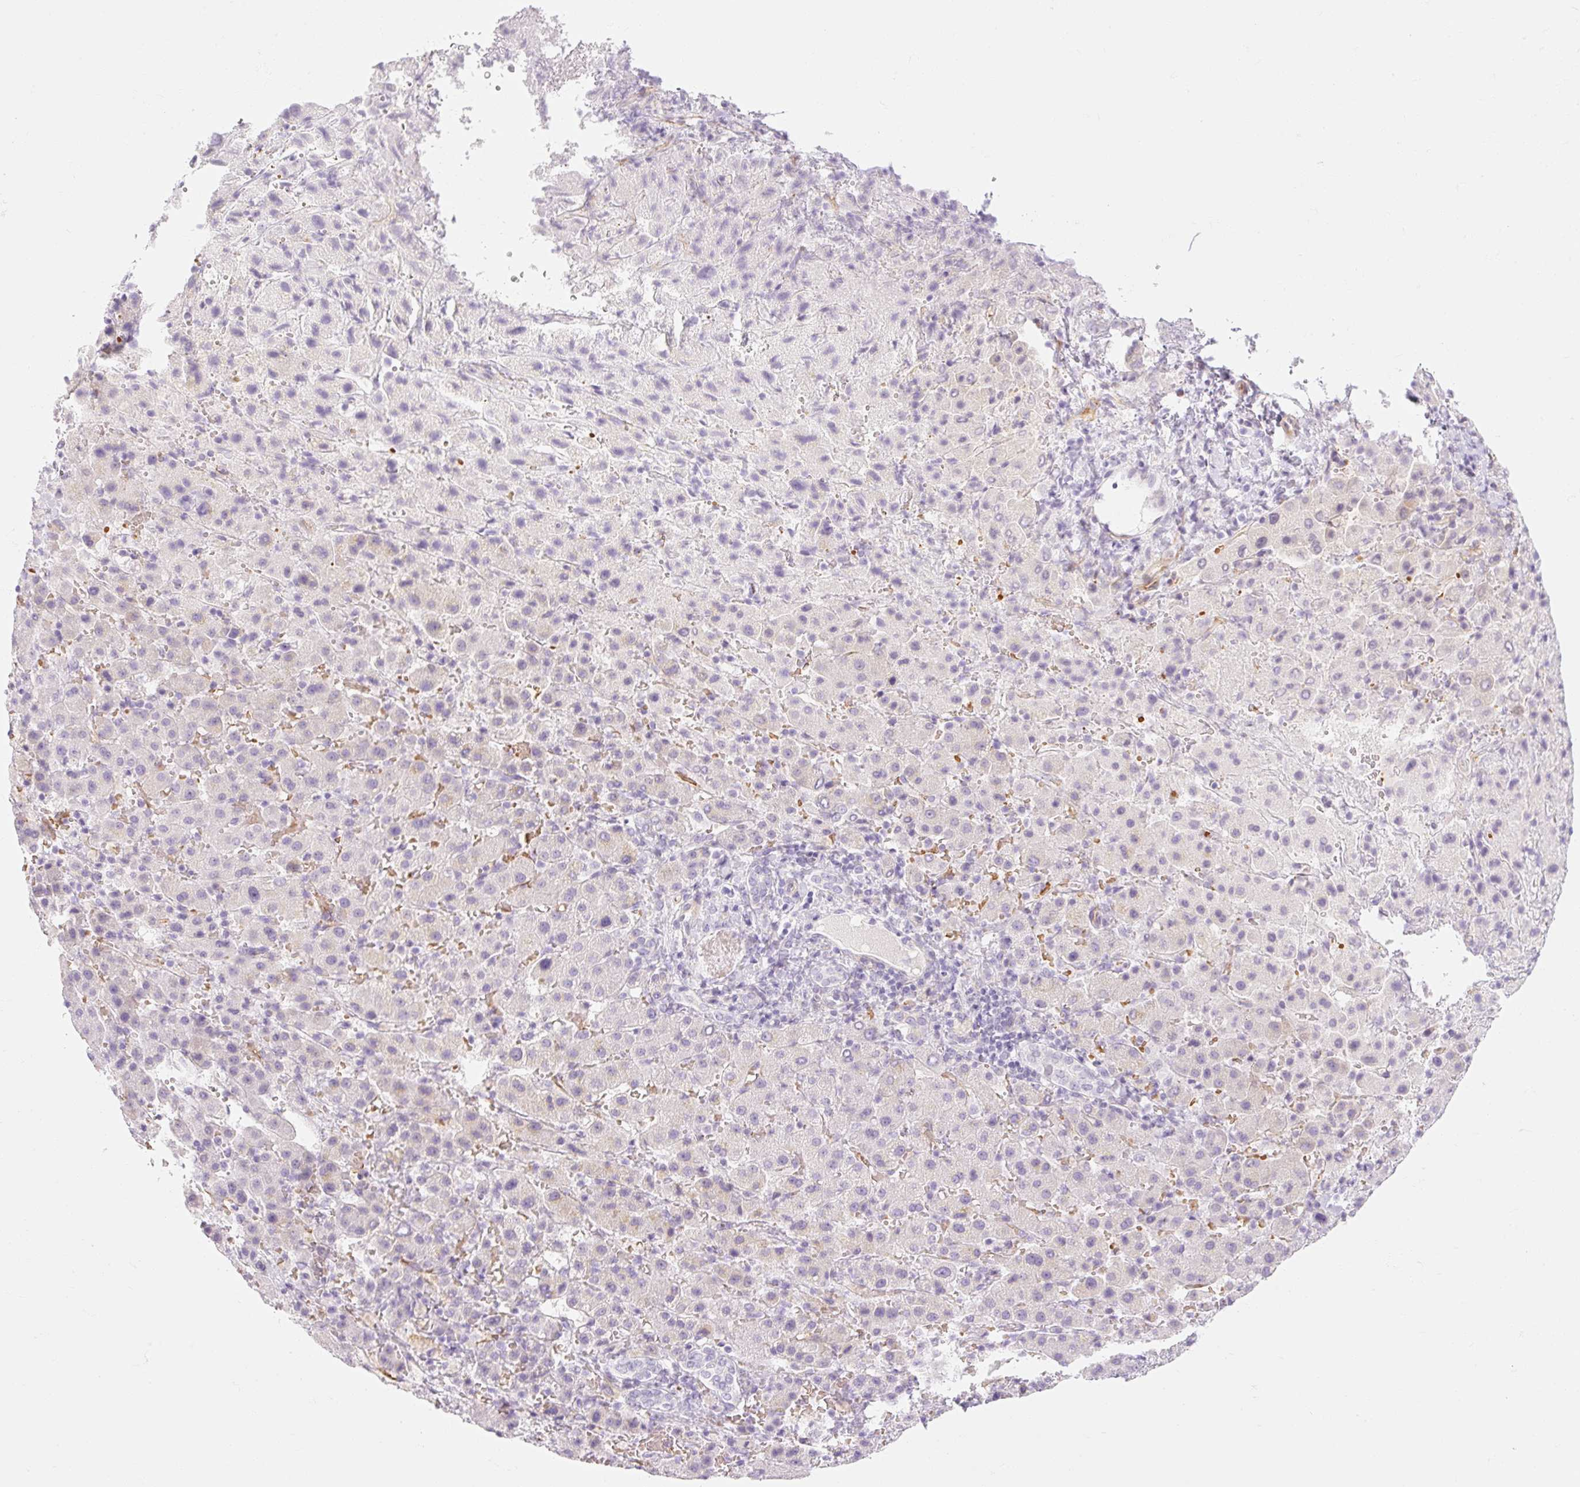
{"staining": {"intensity": "negative", "quantity": "none", "location": "none"}, "tissue": "liver cancer", "cell_type": "Tumor cells", "image_type": "cancer", "snomed": [{"axis": "morphology", "description": "Carcinoma, Hepatocellular, NOS"}, {"axis": "topography", "description": "Liver"}], "caption": "Liver hepatocellular carcinoma was stained to show a protein in brown. There is no significant staining in tumor cells.", "gene": "TAF1L", "patient": {"sex": "female", "age": 58}}